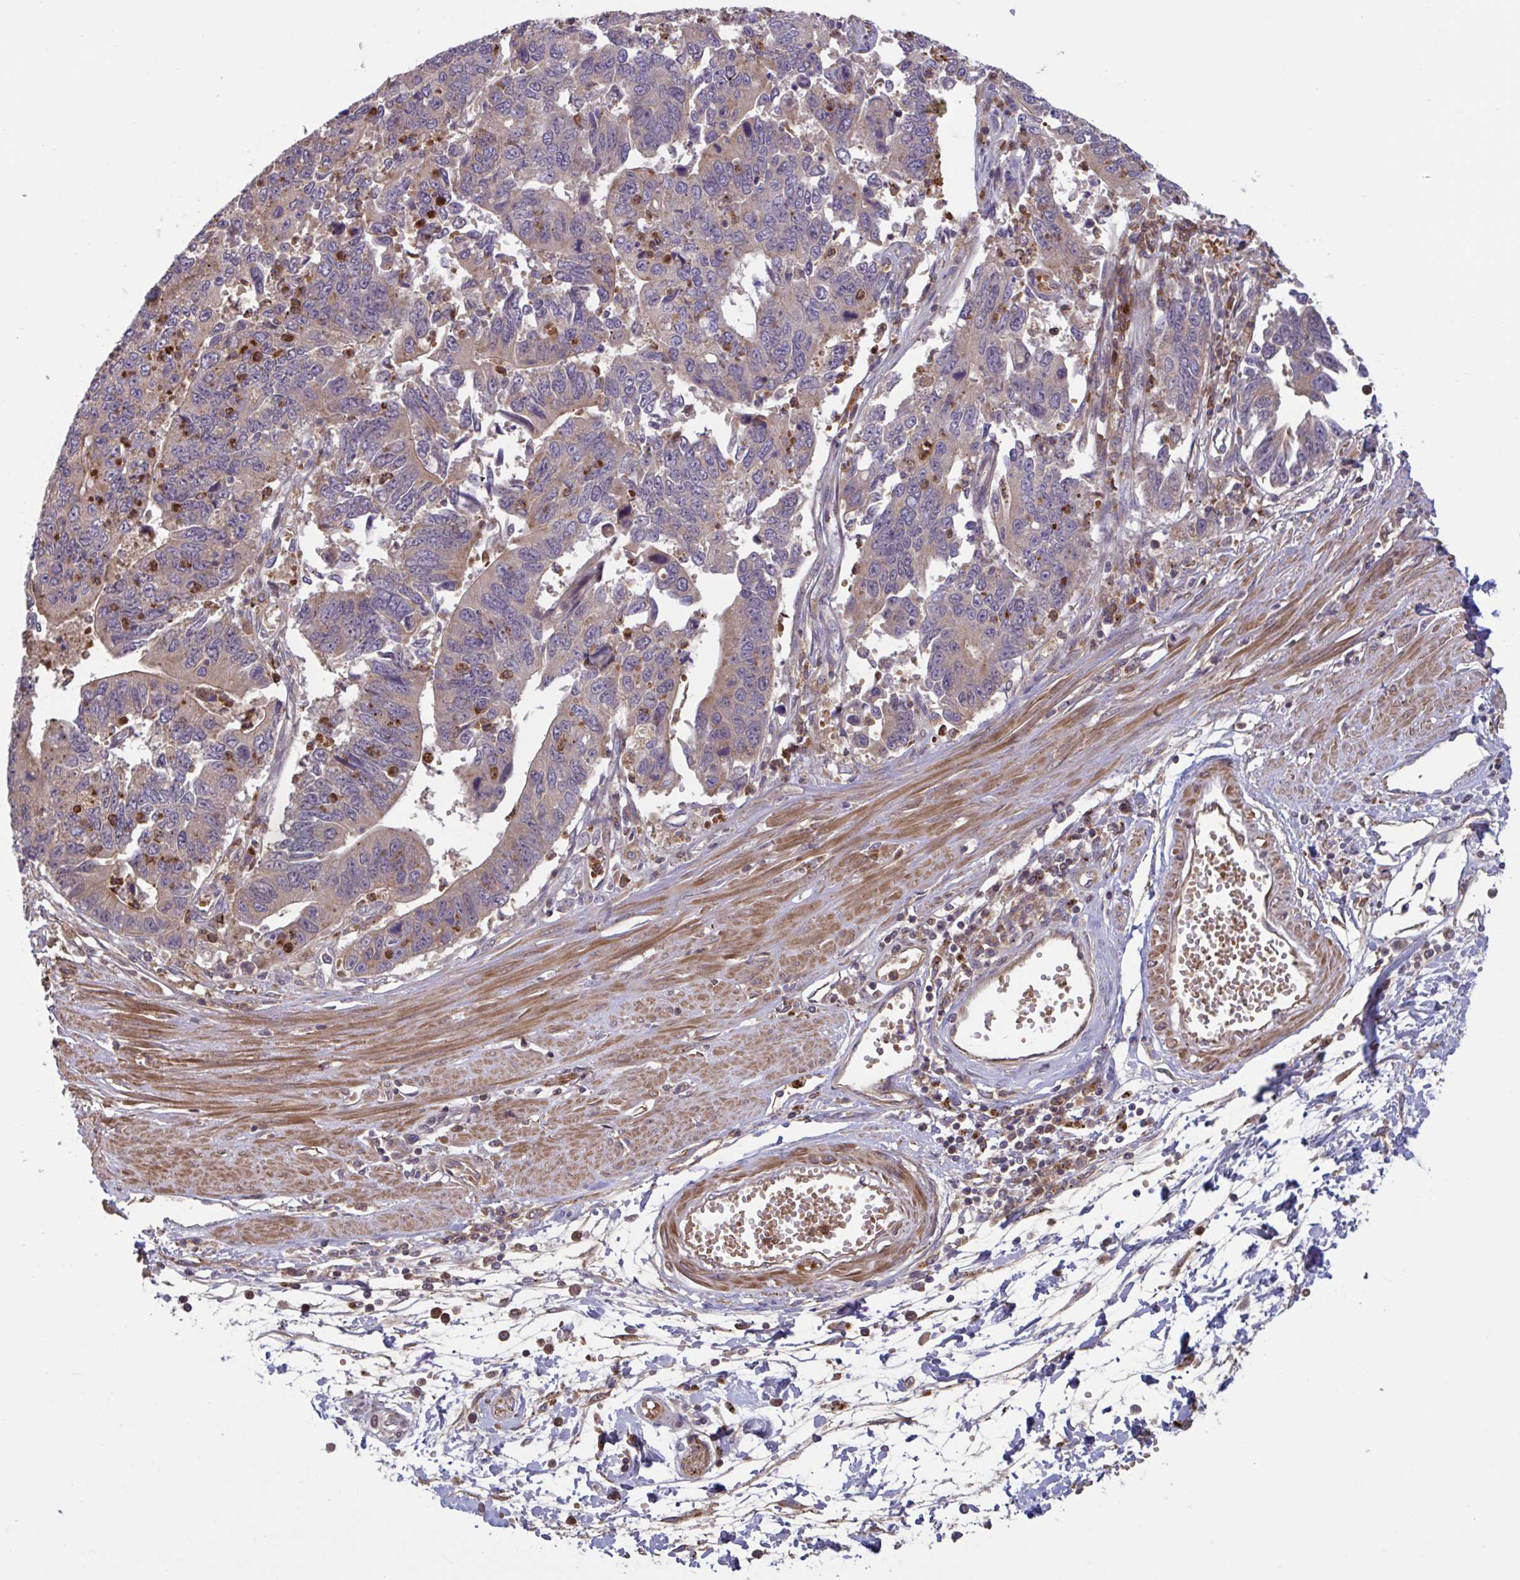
{"staining": {"intensity": "moderate", "quantity": ">75%", "location": "cytoplasmic/membranous"}, "tissue": "stomach cancer", "cell_type": "Tumor cells", "image_type": "cancer", "snomed": [{"axis": "morphology", "description": "Adenocarcinoma, NOS"}, {"axis": "topography", "description": "Stomach"}], "caption": "DAB (3,3'-diaminobenzidine) immunohistochemical staining of stomach adenocarcinoma shows moderate cytoplasmic/membranous protein positivity in approximately >75% of tumor cells. (Stains: DAB (3,3'-diaminobenzidine) in brown, nuclei in blue, Microscopy: brightfield microscopy at high magnification).", "gene": "IL1R1", "patient": {"sex": "male", "age": 59}}